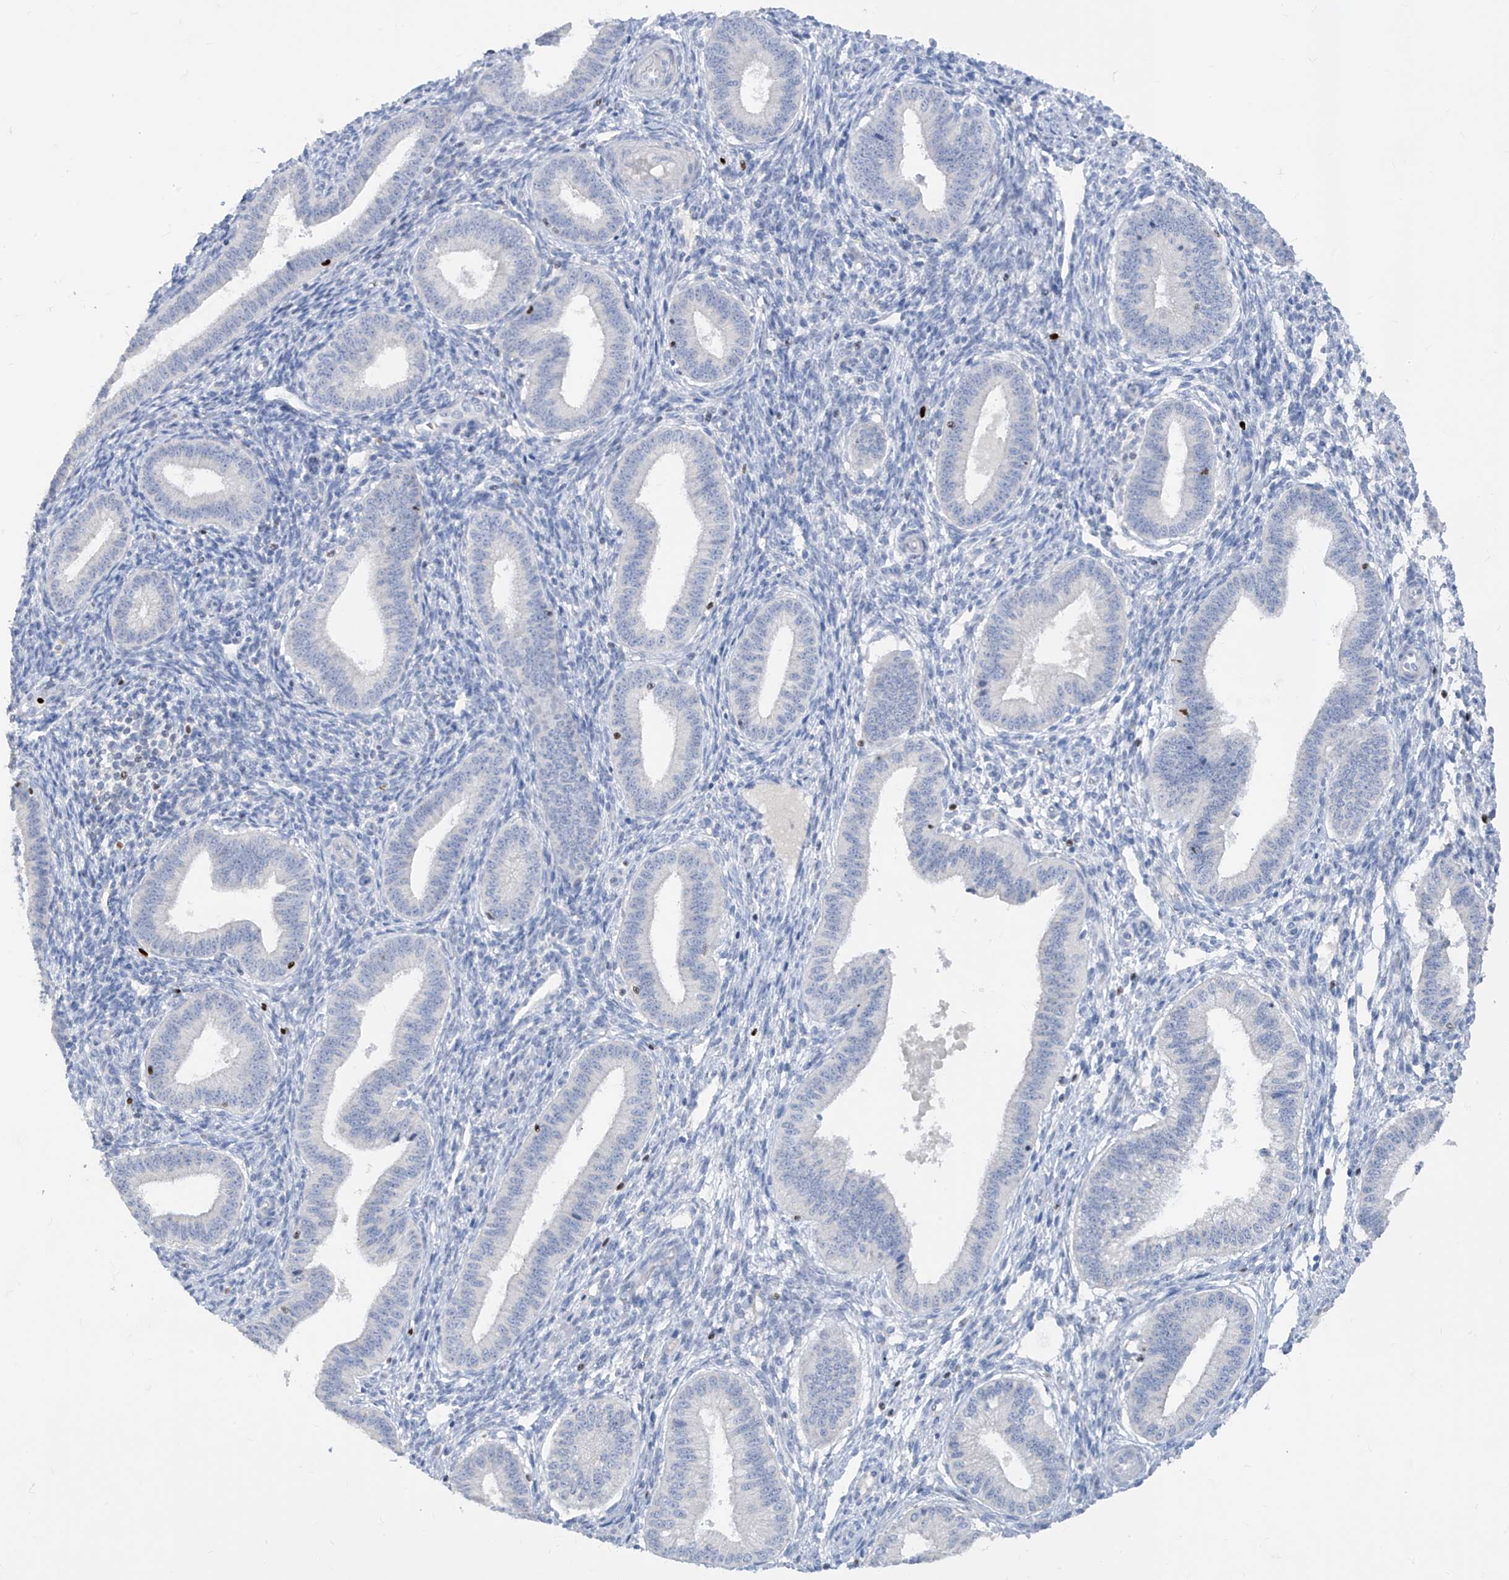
{"staining": {"intensity": "negative", "quantity": "none", "location": "none"}, "tissue": "endometrium", "cell_type": "Cells in endometrial stroma", "image_type": "normal", "snomed": [{"axis": "morphology", "description": "Normal tissue, NOS"}, {"axis": "topography", "description": "Endometrium"}], "caption": "High magnification brightfield microscopy of benign endometrium stained with DAB (3,3'-diaminobenzidine) (brown) and counterstained with hematoxylin (blue): cells in endometrial stroma show no significant staining. (DAB (3,3'-diaminobenzidine) immunohistochemistry visualized using brightfield microscopy, high magnification).", "gene": "TBX21", "patient": {"sex": "female", "age": 39}}